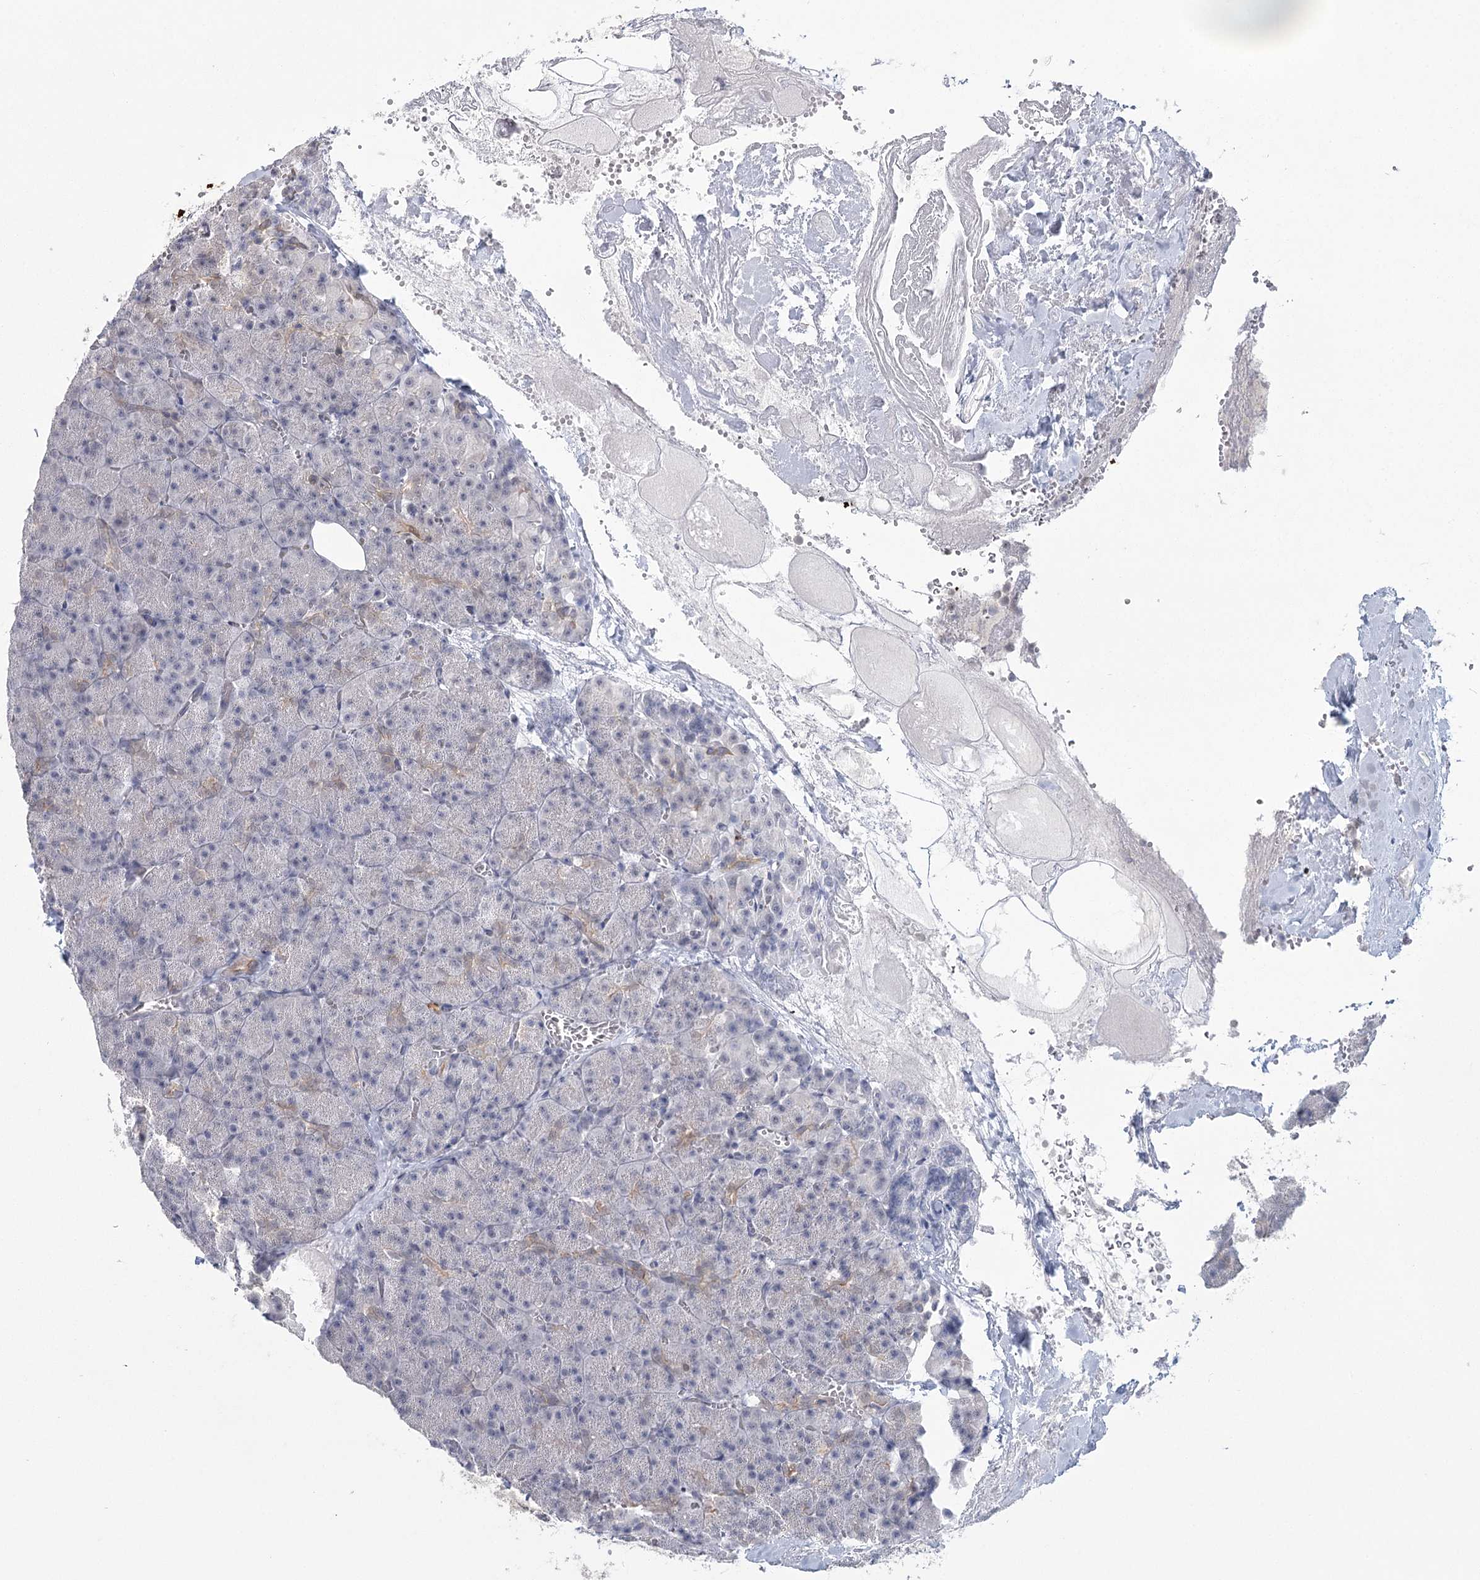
{"staining": {"intensity": "moderate", "quantity": "<25%", "location": "cytoplasmic/membranous"}, "tissue": "pancreas", "cell_type": "Exocrine glandular cells", "image_type": "normal", "snomed": [{"axis": "morphology", "description": "Normal tissue, NOS"}, {"axis": "morphology", "description": "Carcinoid, malignant, NOS"}, {"axis": "topography", "description": "Pancreas"}], "caption": "Pancreas stained with a brown dye exhibits moderate cytoplasmic/membranous positive expression in approximately <25% of exocrine glandular cells.", "gene": "TMEM70", "patient": {"sex": "female", "age": 35}}